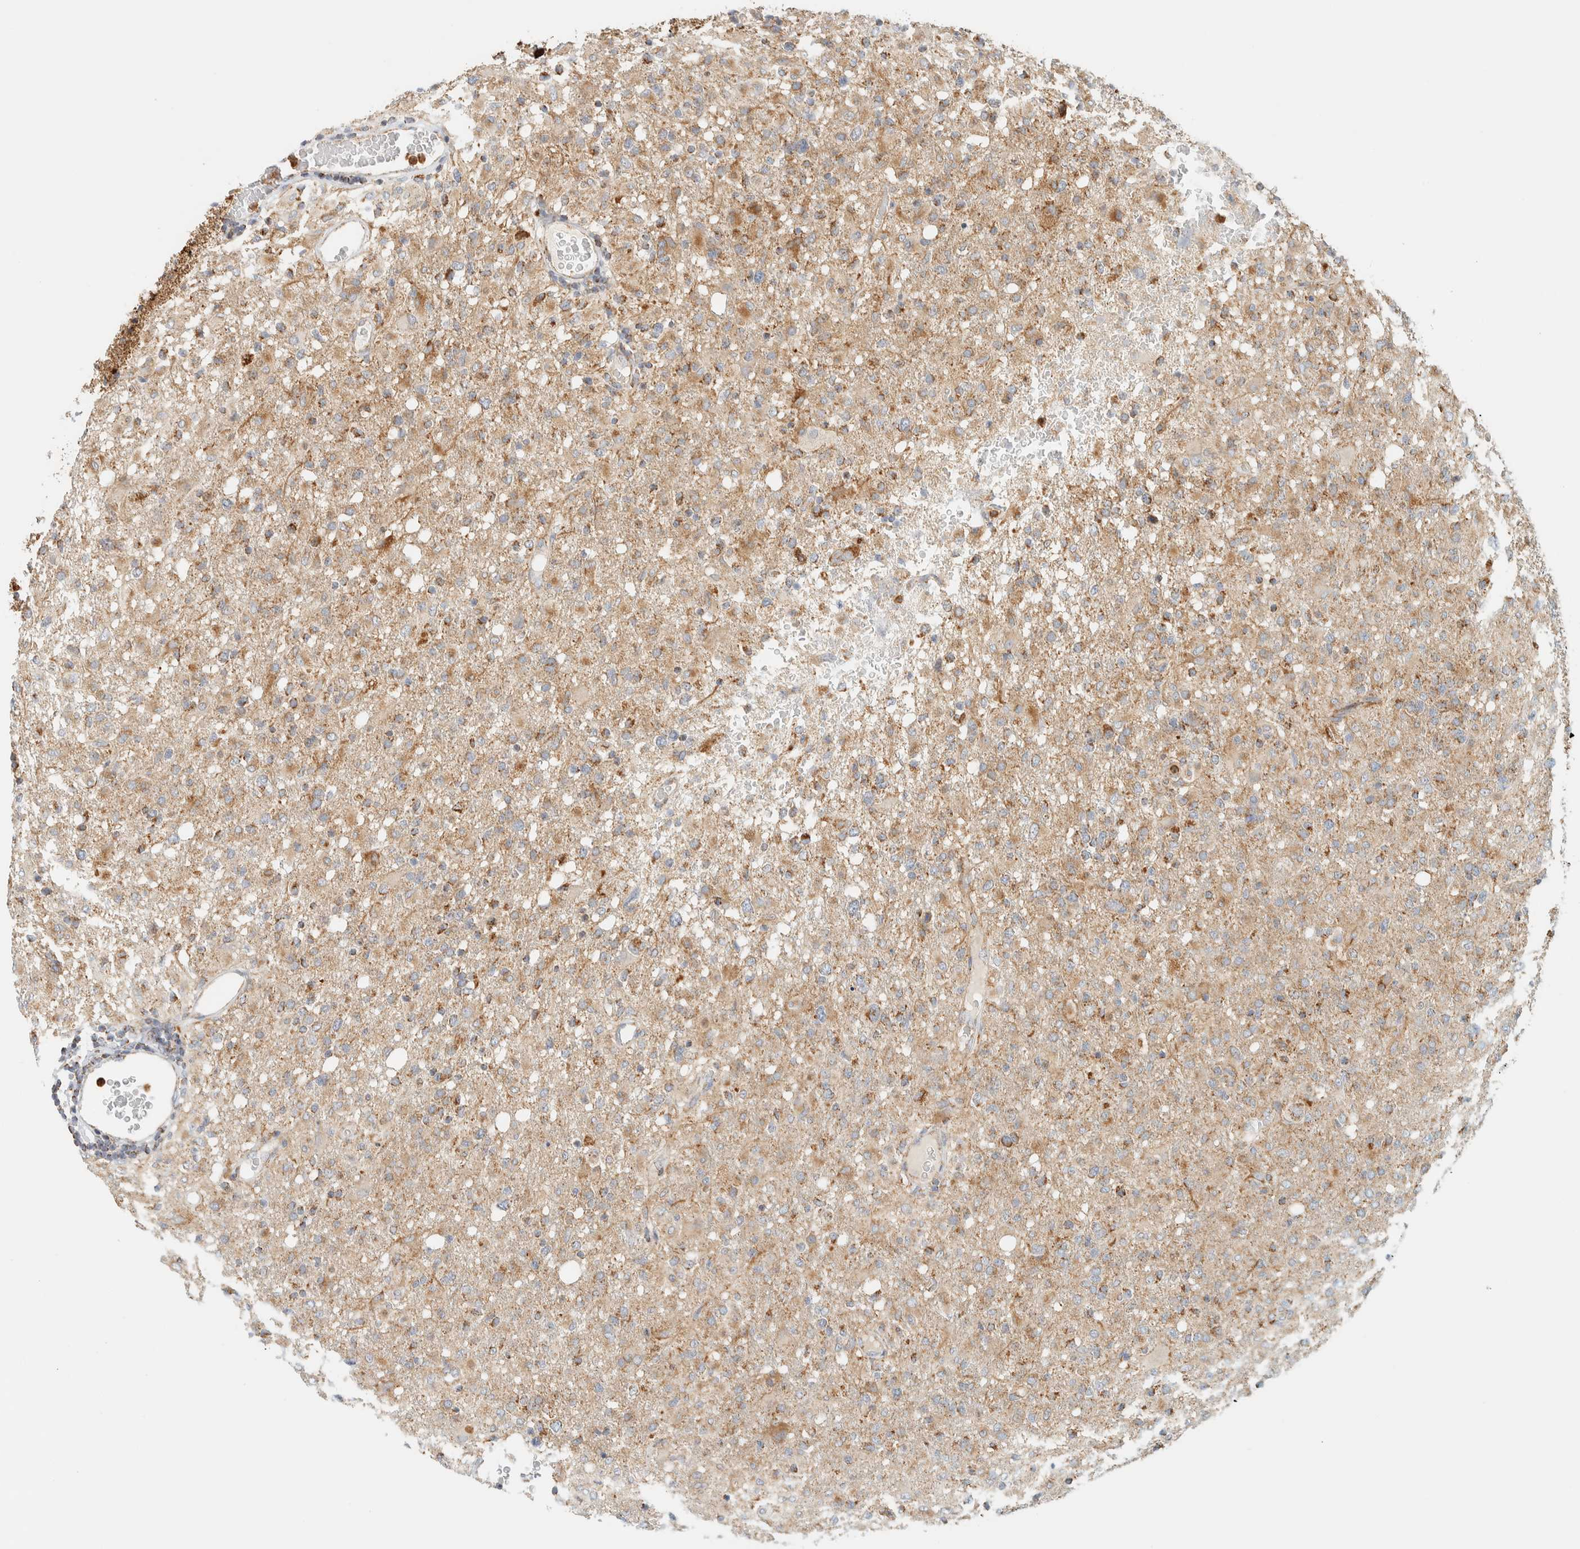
{"staining": {"intensity": "moderate", "quantity": "25%-75%", "location": "cytoplasmic/membranous"}, "tissue": "glioma", "cell_type": "Tumor cells", "image_type": "cancer", "snomed": [{"axis": "morphology", "description": "Glioma, malignant, High grade"}, {"axis": "topography", "description": "Brain"}], "caption": "There is medium levels of moderate cytoplasmic/membranous expression in tumor cells of glioma, as demonstrated by immunohistochemical staining (brown color).", "gene": "KIFAP3", "patient": {"sex": "female", "age": 57}}